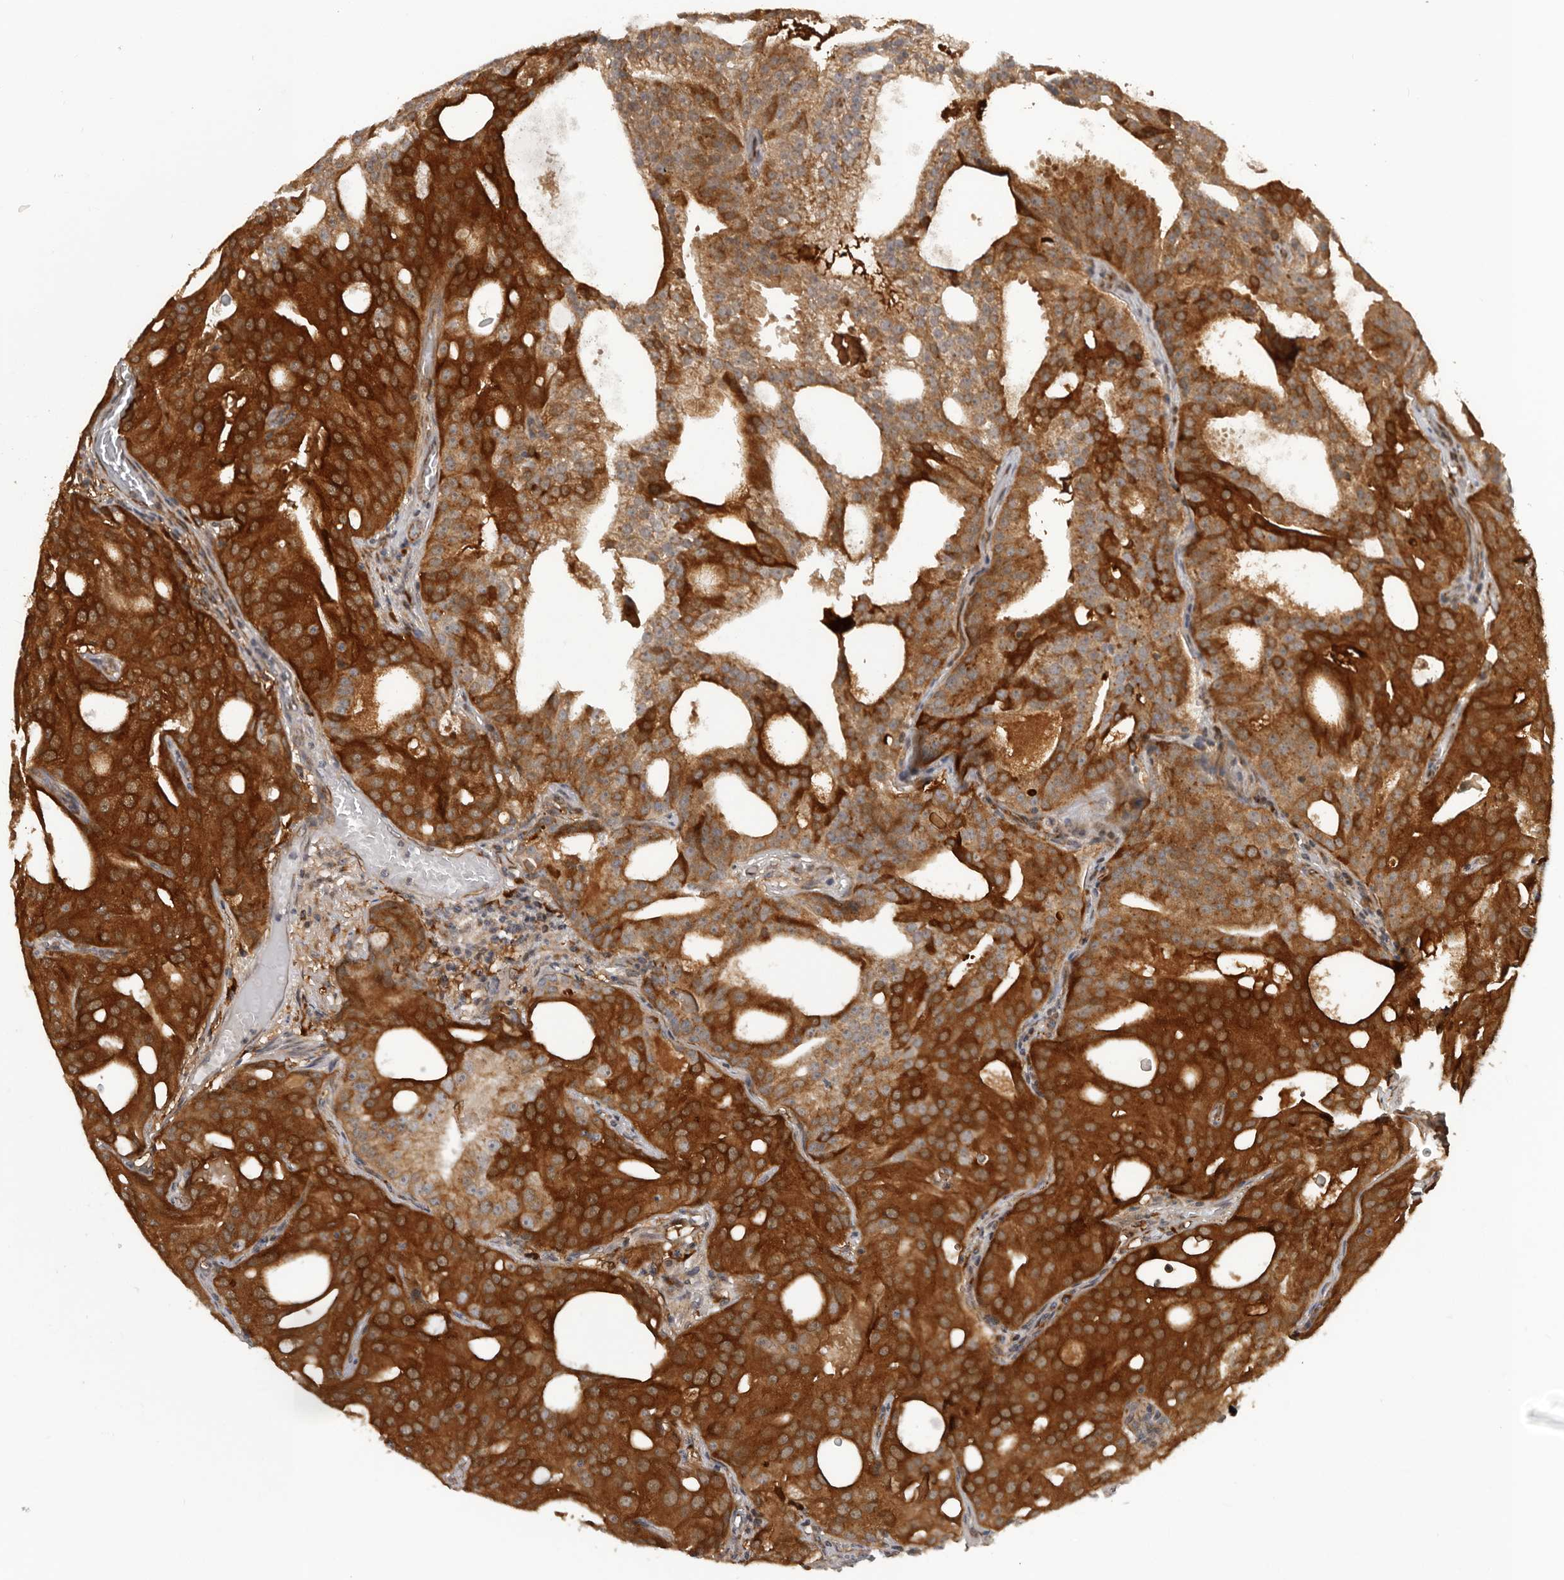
{"staining": {"intensity": "strong", "quantity": ">75%", "location": "cytoplasmic/membranous,nuclear"}, "tissue": "prostate cancer", "cell_type": "Tumor cells", "image_type": "cancer", "snomed": [{"axis": "morphology", "description": "Adenocarcinoma, Medium grade"}, {"axis": "topography", "description": "Prostate"}], "caption": "Tumor cells exhibit high levels of strong cytoplasmic/membranous and nuclear staining in approximately >75% of cells in prostate cancer (medium-grade adenocarcinoma).", "gene": "RNF157", "patient": {"sex": "male", "age": 88}}